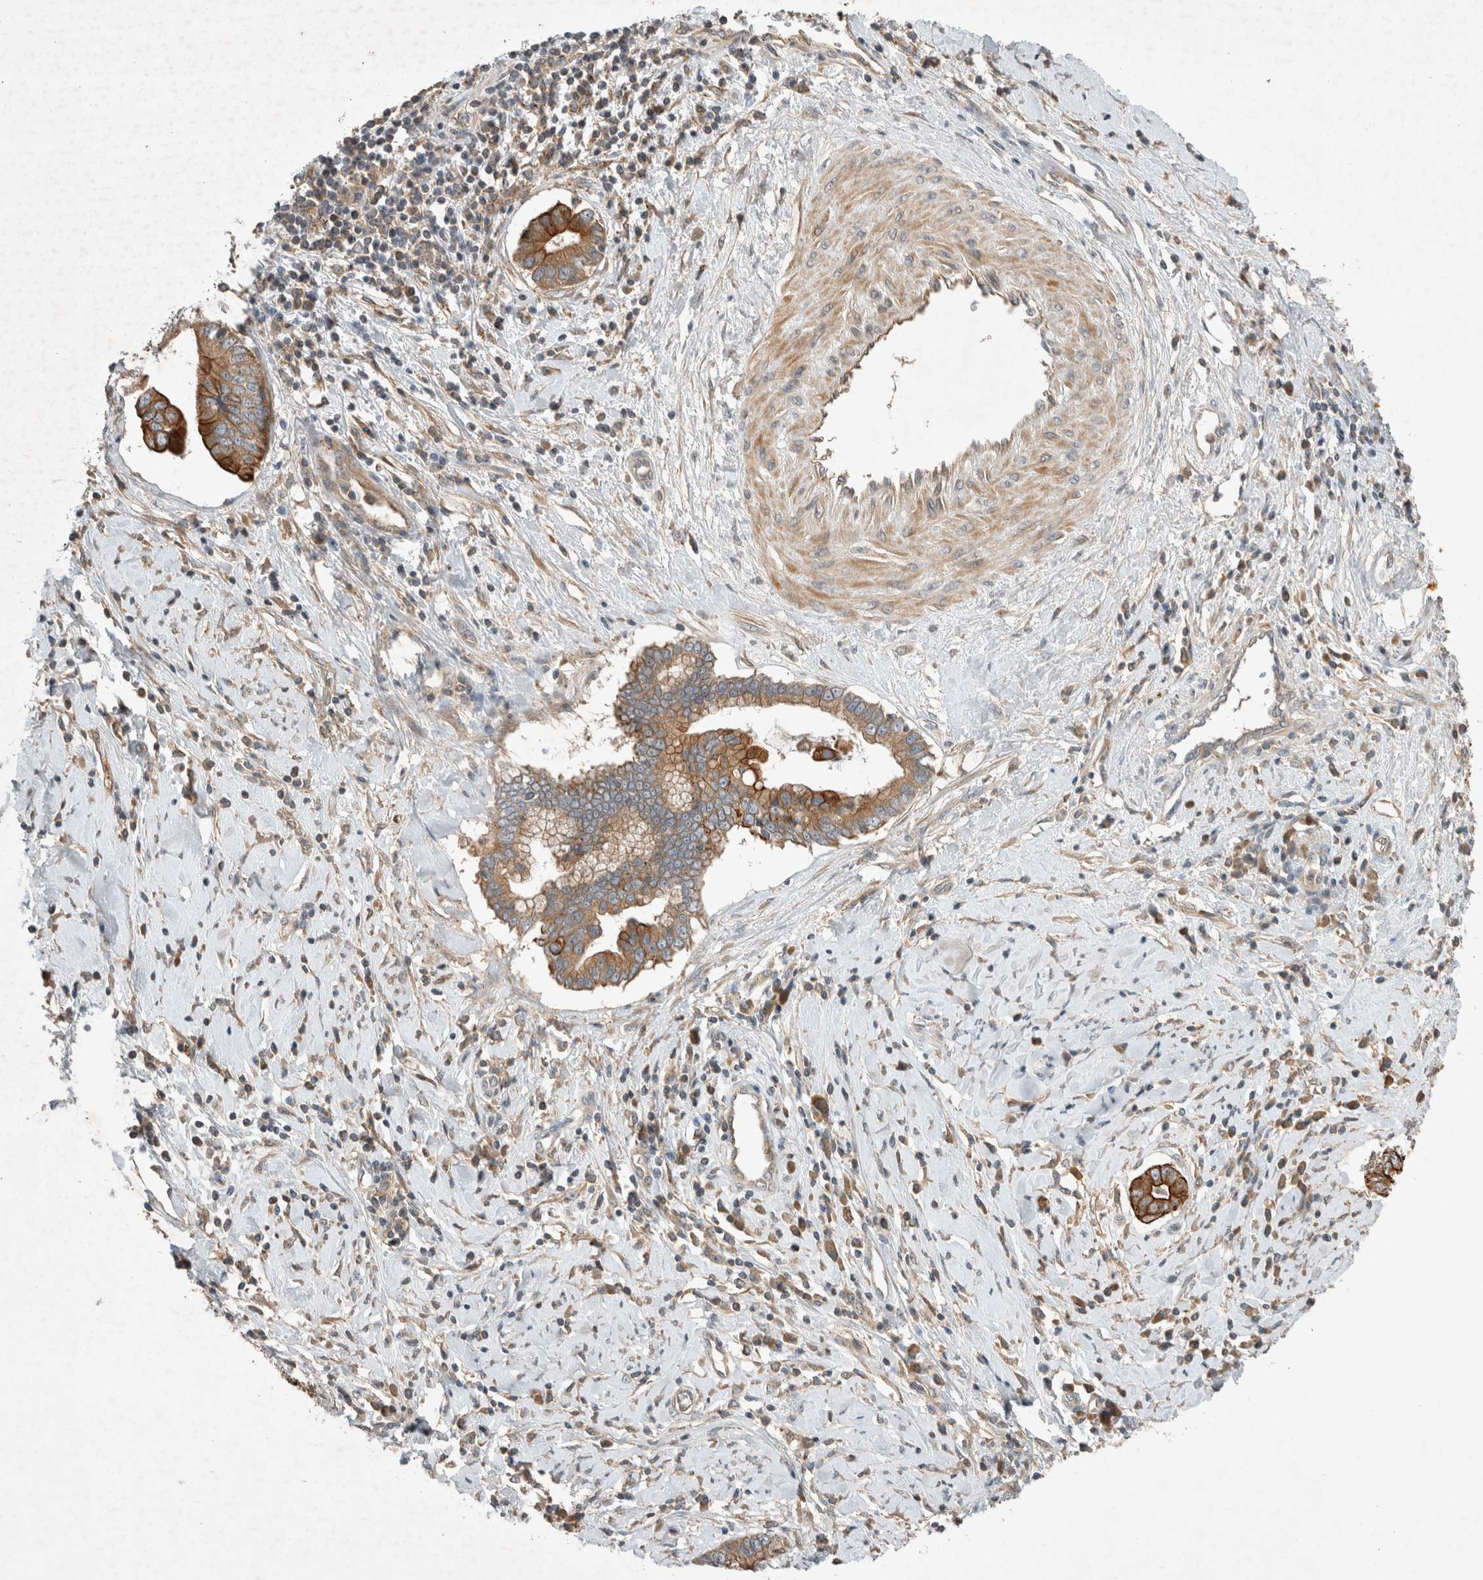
{"staining": {"intensity": "strong", "quantity": "25%-75%", "location": "cytoplasmic/membranous"}, "tissue": "cervical cancer", "cell_type": "Tumor cells", "image_type": "cancer", "snomed": [{"axis": "morphology", "description": "Adenocarcinoma, NOS"}, {"axis": "topography", "description": "Cervix"}], "caption": "Tumor cells exhibit high levels of strong cytoplasmic/membranous positivity in approximately 25%-75% of cells in human cervical cancer (adenocarcinoma).", "gene": "ARMC9", "patient": {"sex": "female", "age": 44}}